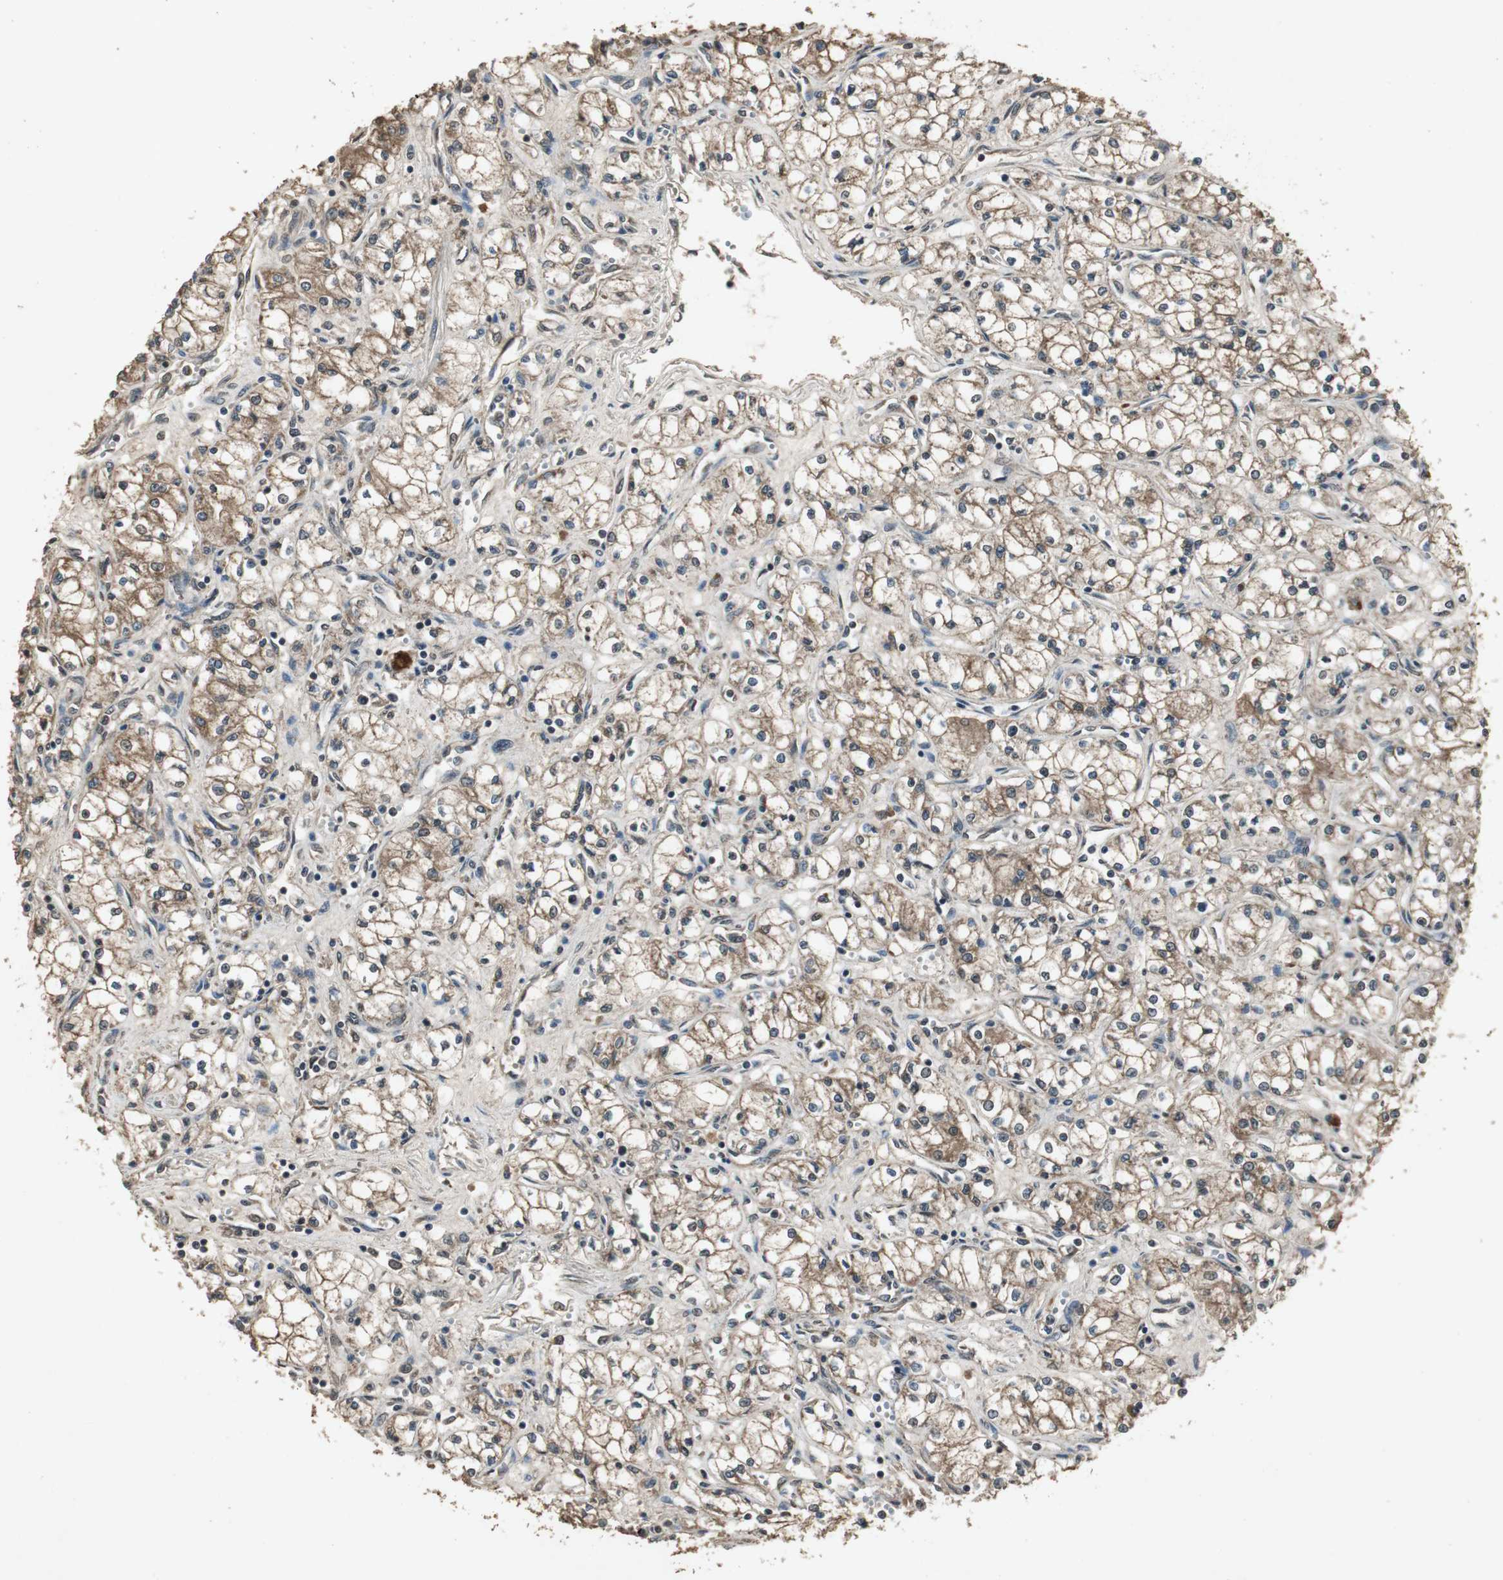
{"staining": {"intensity": "moderate", "quantity": ">75%", "location": "cytoplasmic/membranous,nuclear"}, "tissue": "renal cancer", "cell_type": "Tumor cells", "image_type": "cancer", "snomed": [{"axis": "morphology", "description": "Normal tissue, NOS"}, {"axis": "morphology", "description": "Adenocarcinoma, NOS"}, {"axis": "topography", "description": "Kidney"}], "caption": "Human renal cancer (adenocarcinoma) stained with a protein marker displays moderate staining in tumor cells.", "gene": "EMX1", "patient": {"sex": "male", "age": 59}}